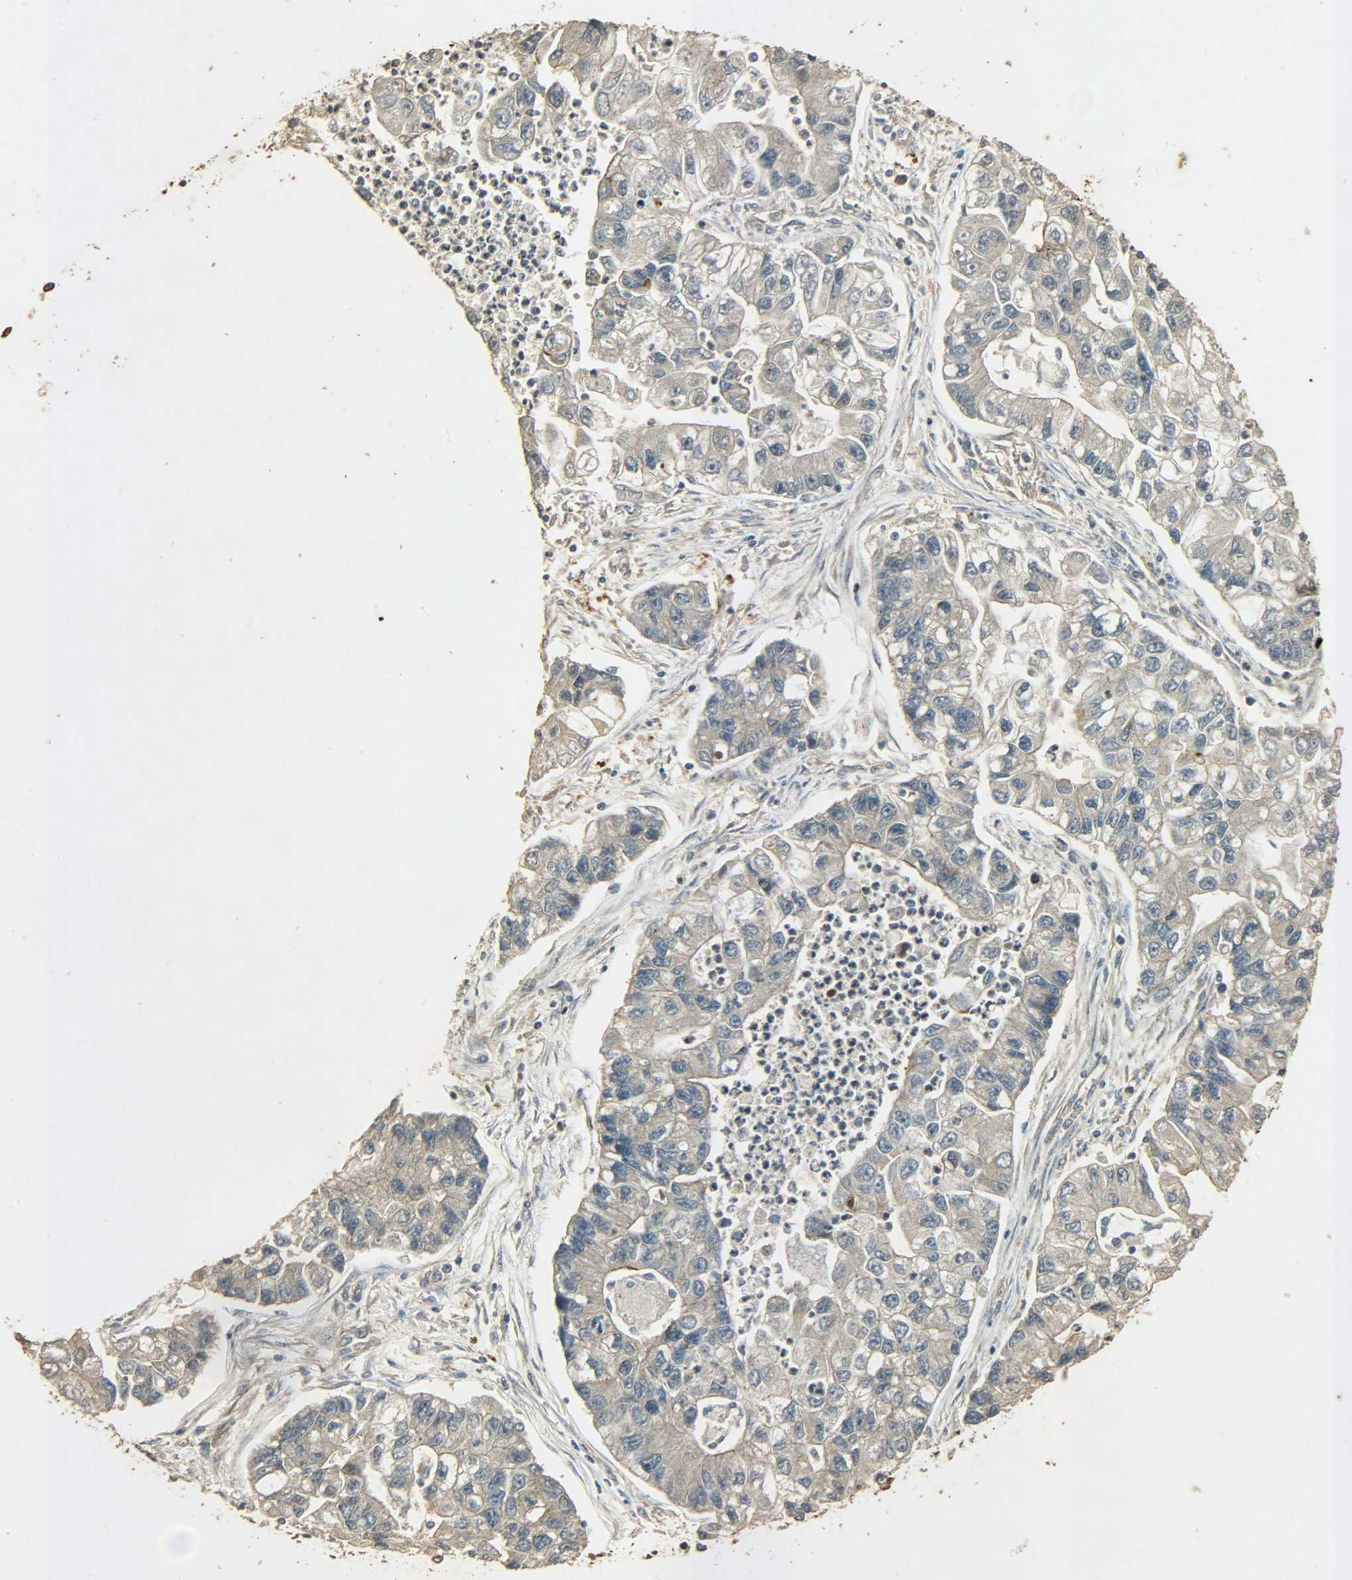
{"staining": {"intensity": "weak", "quantity": ">75%", "location": "cytoplasmic/membranous"}, "tissue": "lung cancer", "cell_type": "Tumor cells", "image_type": "cancer", "snomed": [{"axis": "morphology", "description": "Adenocarcinoma, NOS"}, {"axis": "topography", "description": "Lung"}], "caption": "Brown immunohistochemical staining in lung cancer (adenocarcinoma) shows weak cytoplasmic/membranous expression in about >75% of tumor cells.", "gene": "ATP2B1", "patient": {"sex": "female", "age": 51}}